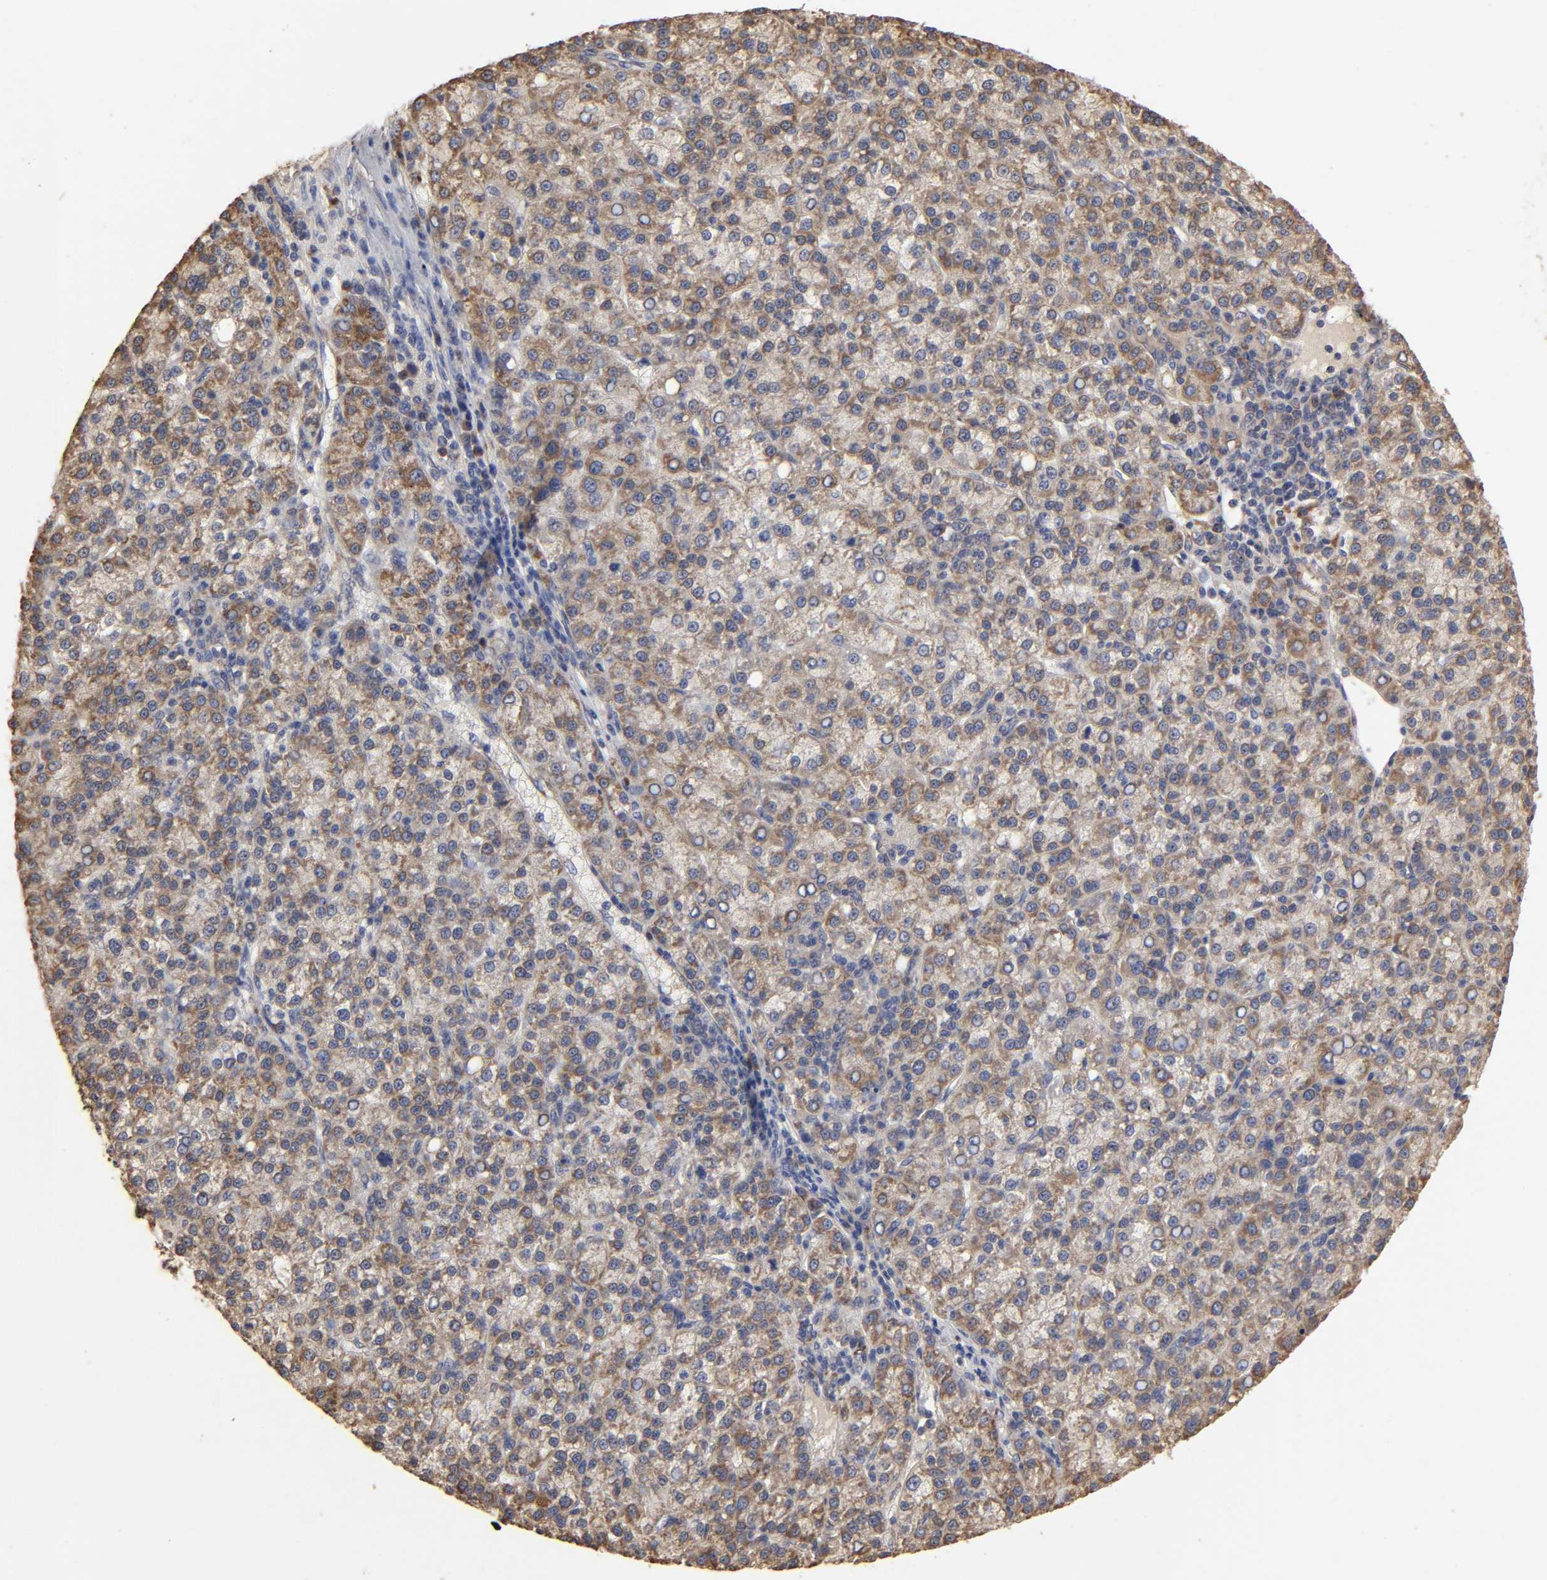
{"staining": {"intensity": "moderate", "quantity": "25%-75%", "location": "cytoplasmic/membranous"}, "tissue": "liver cancer", "cell_type": "Tumor cells", "image_type": "cancer", "snomed": [{"axis": "morphology", "description": "Carcinoma, Hepatocellular, NOS"}, {"axis": "topography", "description": "Liver"}], "caption": "A brown stain labels moderate cytoplasmic/membranous staining of a protein in liver hepatocellular carcinoma tumor cells.", "gene": "EIF4G2", "patient": {"sex": "female", "age": 58}}